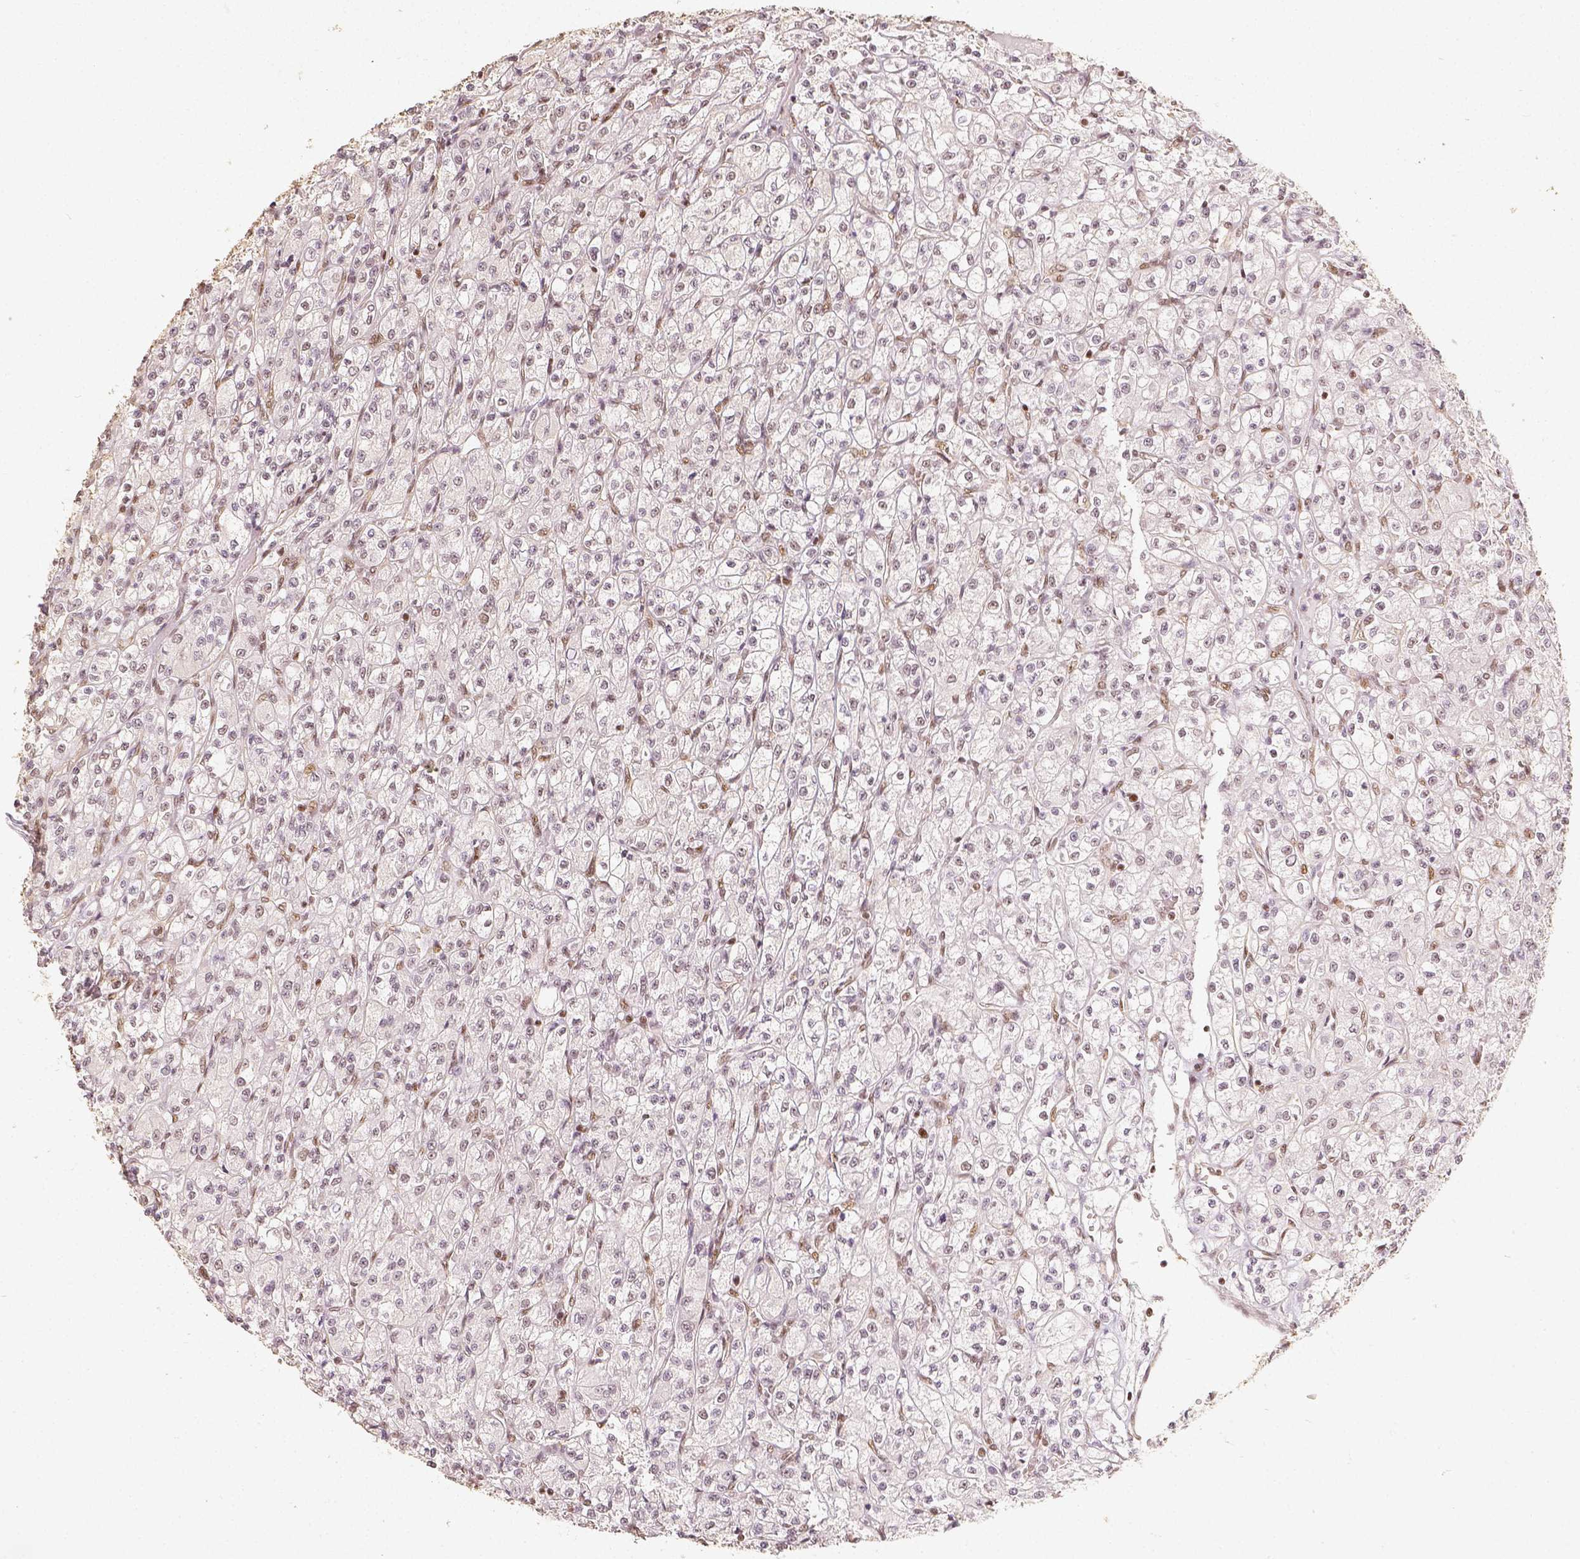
{"staining": {"intensity": "weak", "quantity": "<25%", "location": "nuclear"}, "tissue": "renal cancer", "cell_type": "Tumor cells", "image_type": "cancer", "snomed": [{"axis": "morphology", "description": "Adenocarcinoma, NOS"}, {"axis": "topography", "description": "Kidney"}], "caption": "Immunohistochemistry photomicrograph of neoplastic tissue: human renal adenocarcinoma stained with DAB (3,3'-diaminobenzidine) reveals no significant protein positivity in tumor cells.", "gene": "HDAC1", "patient": {"sex": "female", "age": 70}}